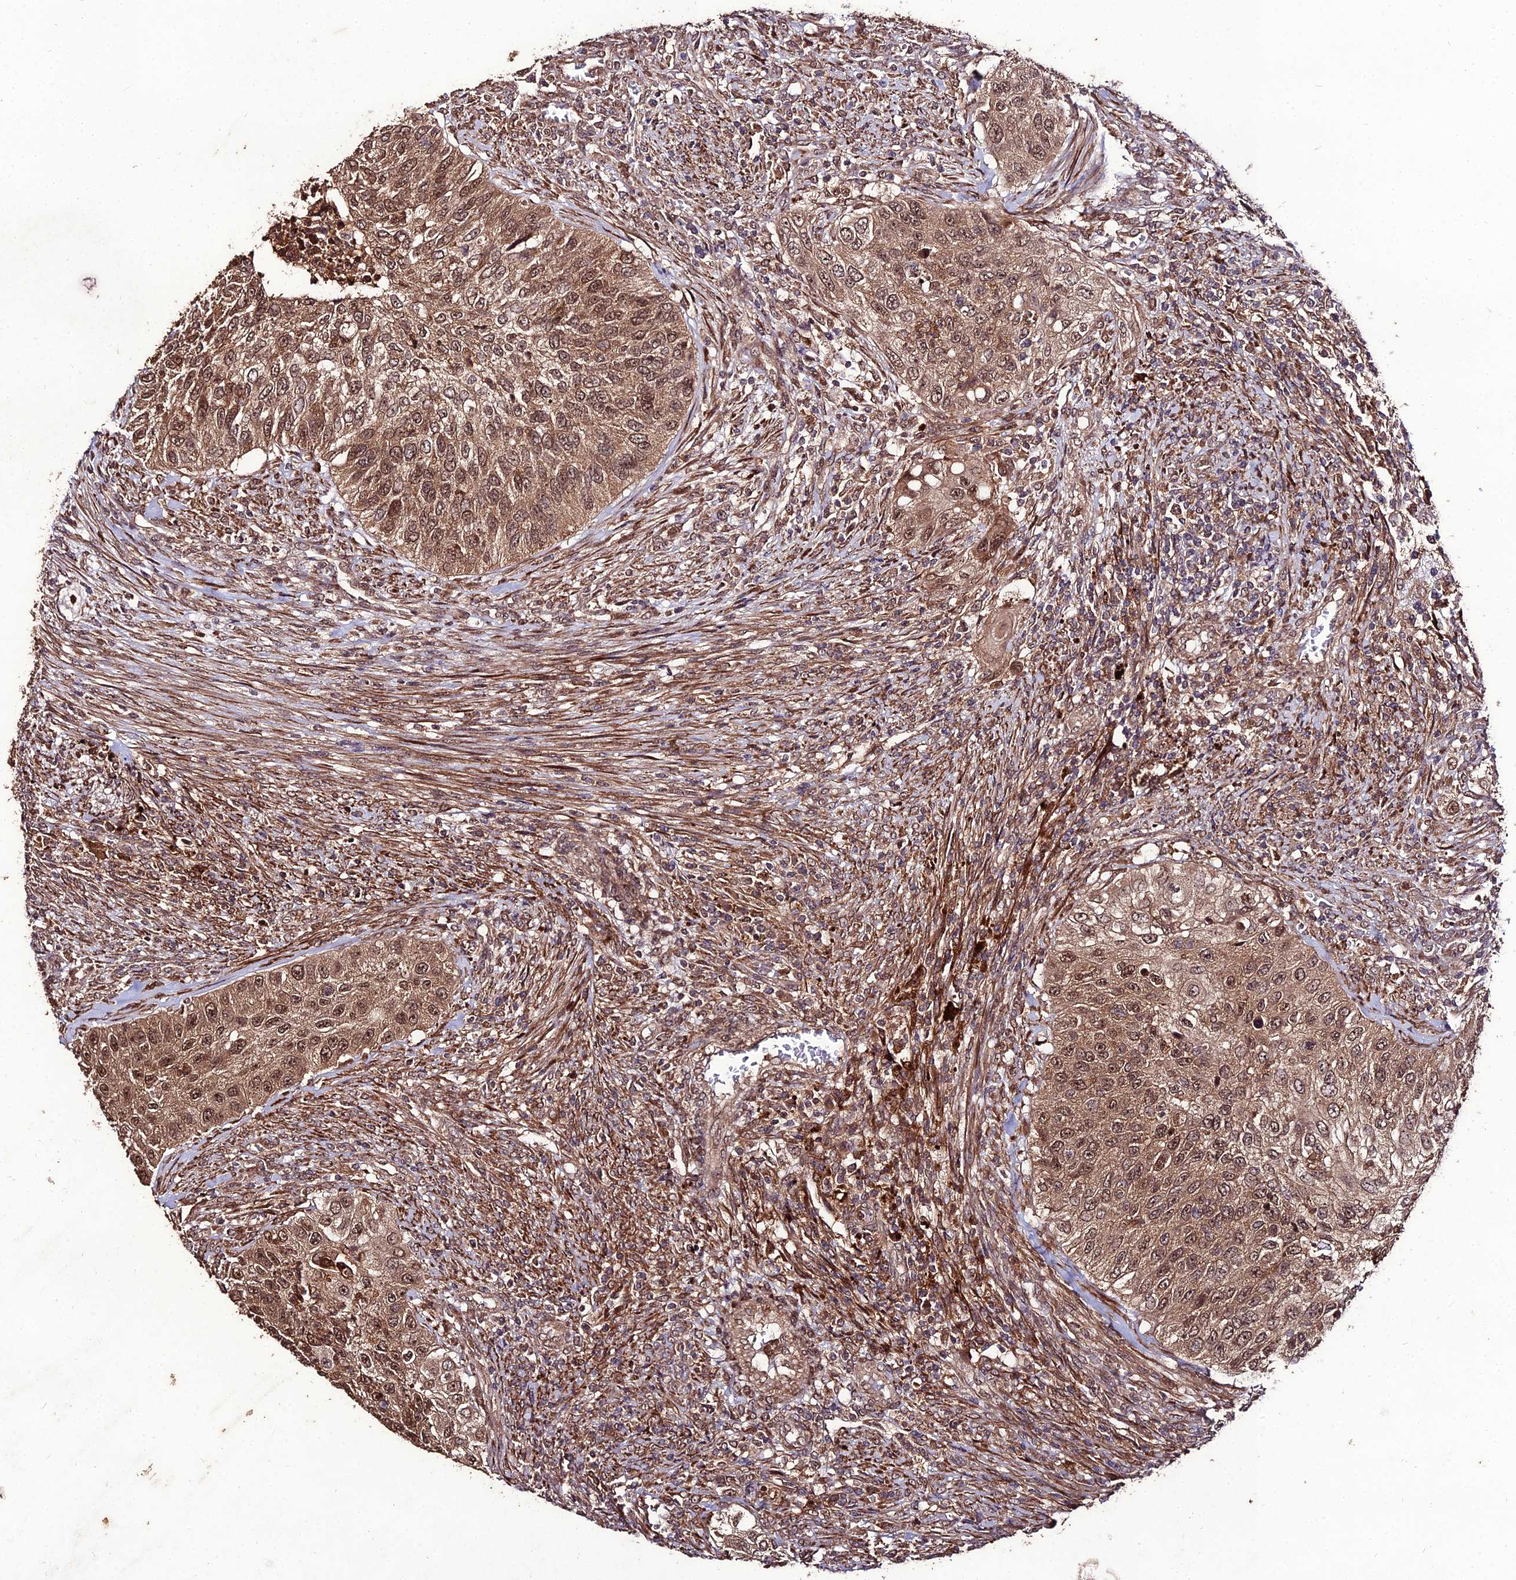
{"staining": {"intensity": "moderate", "quantity": ">75%", "location": "cytoplasmic/membranous,nuclear"}, "tissue": "urothelial cancer", "cell_type": "Tumor cells", "image_type": "cancer", "snomed": [{"axis": "morphology", "description": "Urothelial carcinoma, High grade"}, {"axis": "topography", "description": "Urinary bladder"}], "caption": "Immunohistochemical staining of urothelial cancer shows medium levels of moderate cytoplasmic/membranous and nuclear protein expression in approximately >75% of tumor cells.", "gene": "ZNF766", "patient": {"sex": "female", "age": 60}}